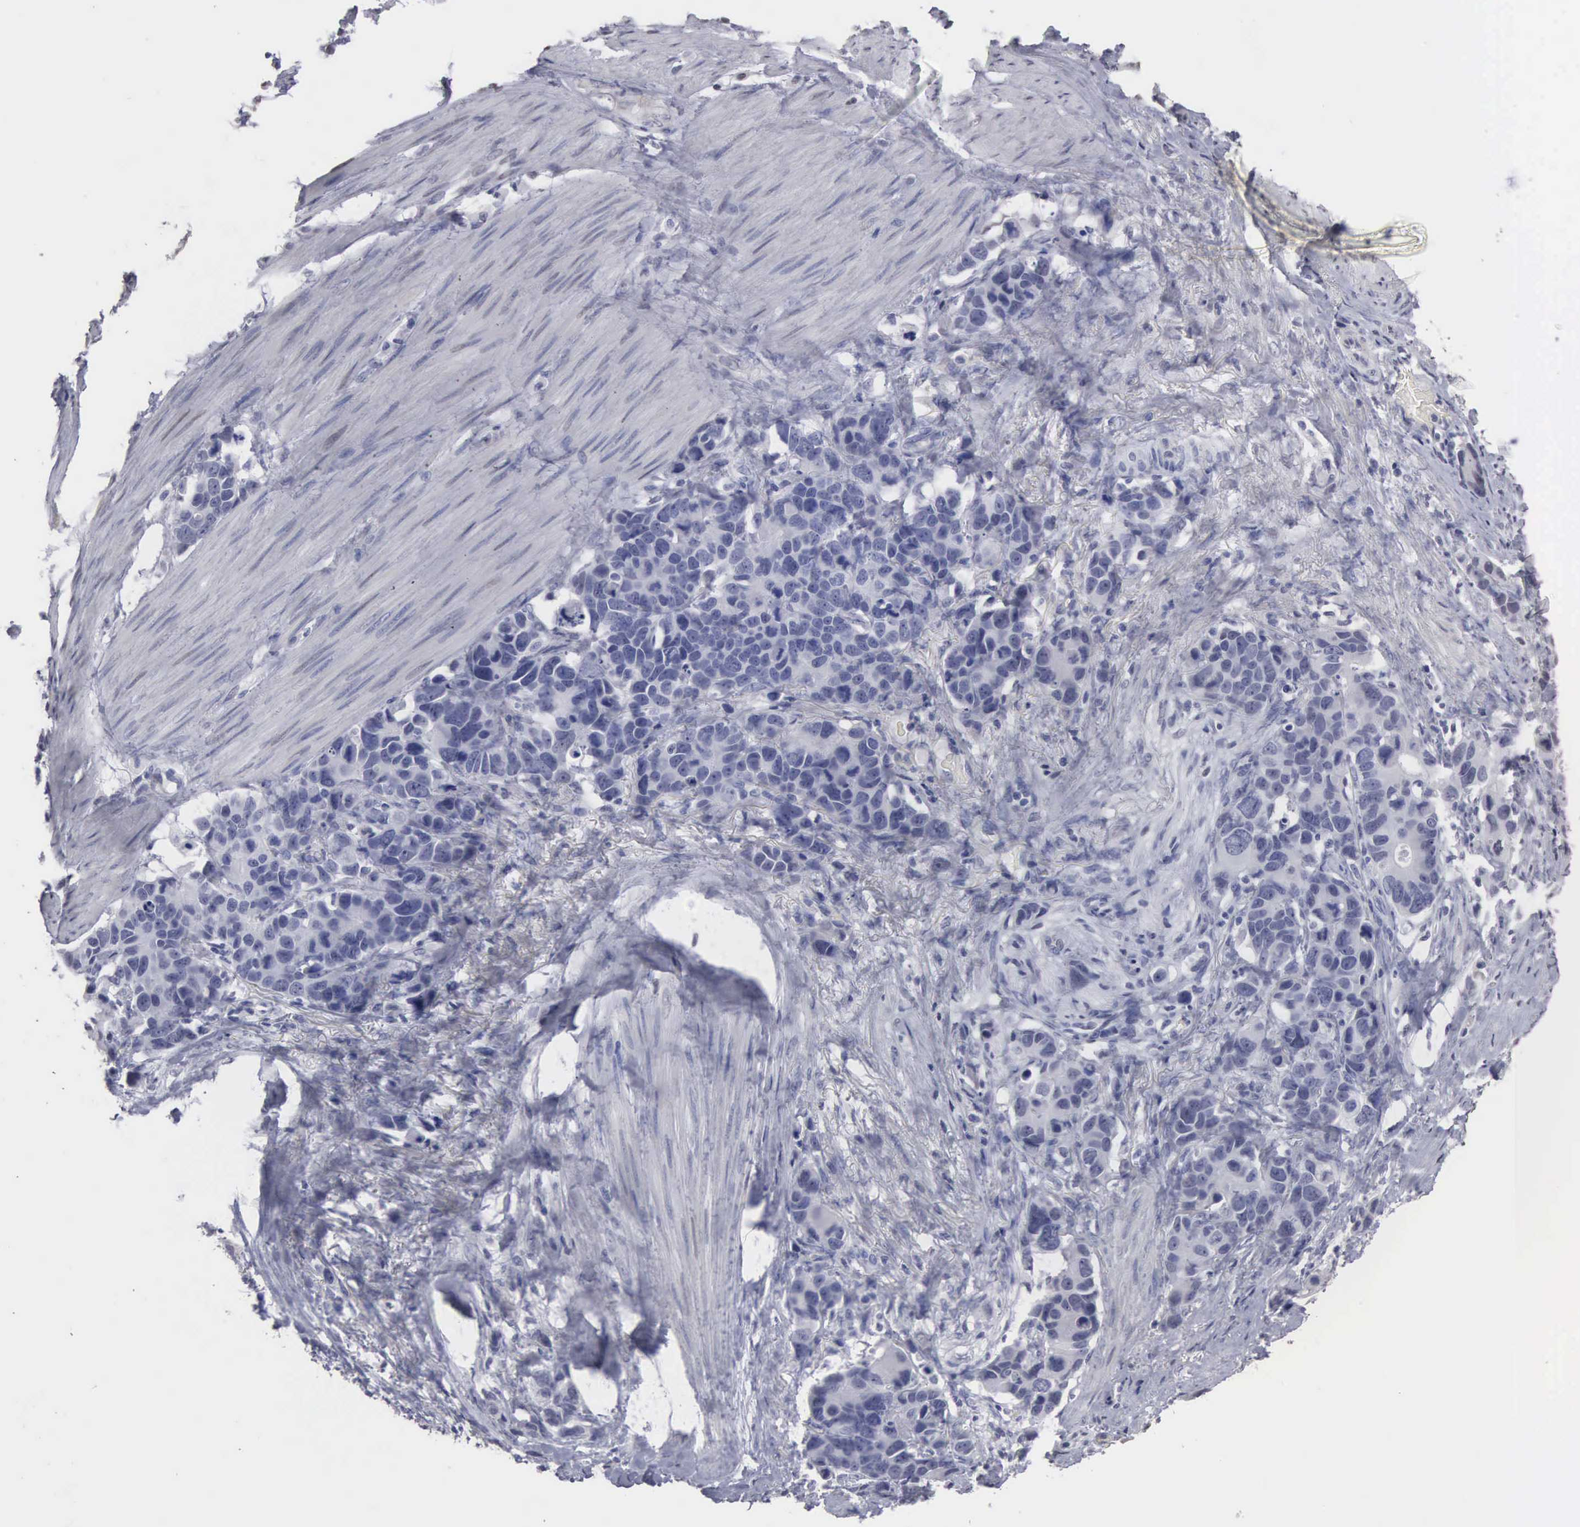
{"staining": {"intensity": "negative", "quantity": "none", "location": "none"}, "tissue": "stomach cancer", "cell_type": "Tumor cells", "image_type": "cancer", "snomed": [{"axis": "morphology", "description": "Adenocarcinoma, NOS"}, {"axis": "topography", "description": "Stomach, upper"}], "caption": "IHC of adenocarcinoma (stomach) demonstrates no staining in tumor cells.", "gene": "UPB1", "patient": {"sex": "male", "age": 71}}